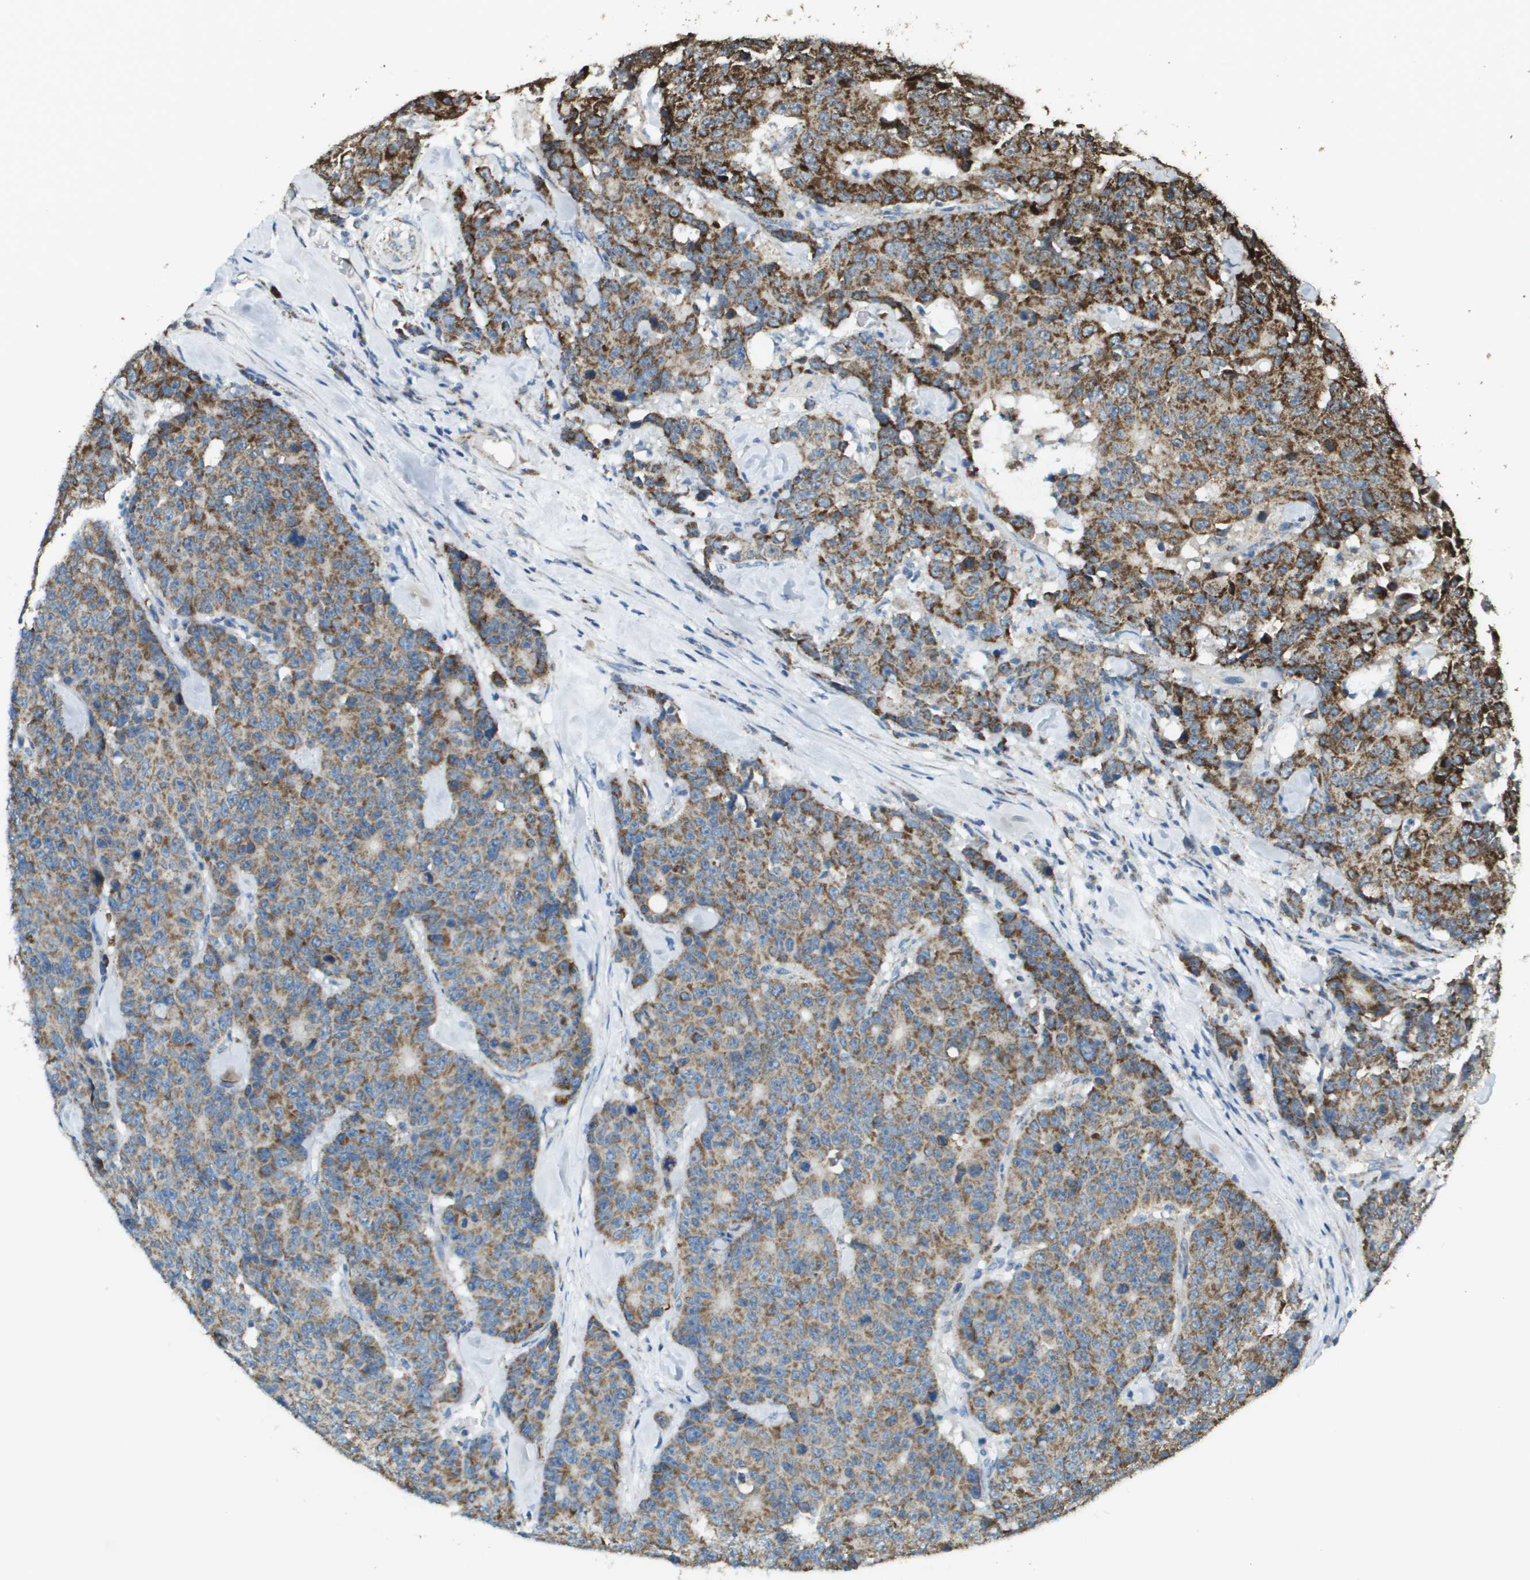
{"staining": {"intensity": "moderate", "quantity": ">75%", "location": "cytoplasmic/membranous"}, "tissue": "colorectal cancer", "cell_type": "Tumor cells", "image_type": "cancer", "snomed": [{"axis": "morphology", "description": "Adenocarcinoma, NOS"}, {"axis": "topography", "description": "Colon"}], "caption": "Moderate cytoplasmic/membranous staining for a protein is identified in approximately >75% of tumor cells of adenocarcinoma (colorectal) using IHC.", "gene": "FH", "patient": {"sex": "female", "age": 86}}